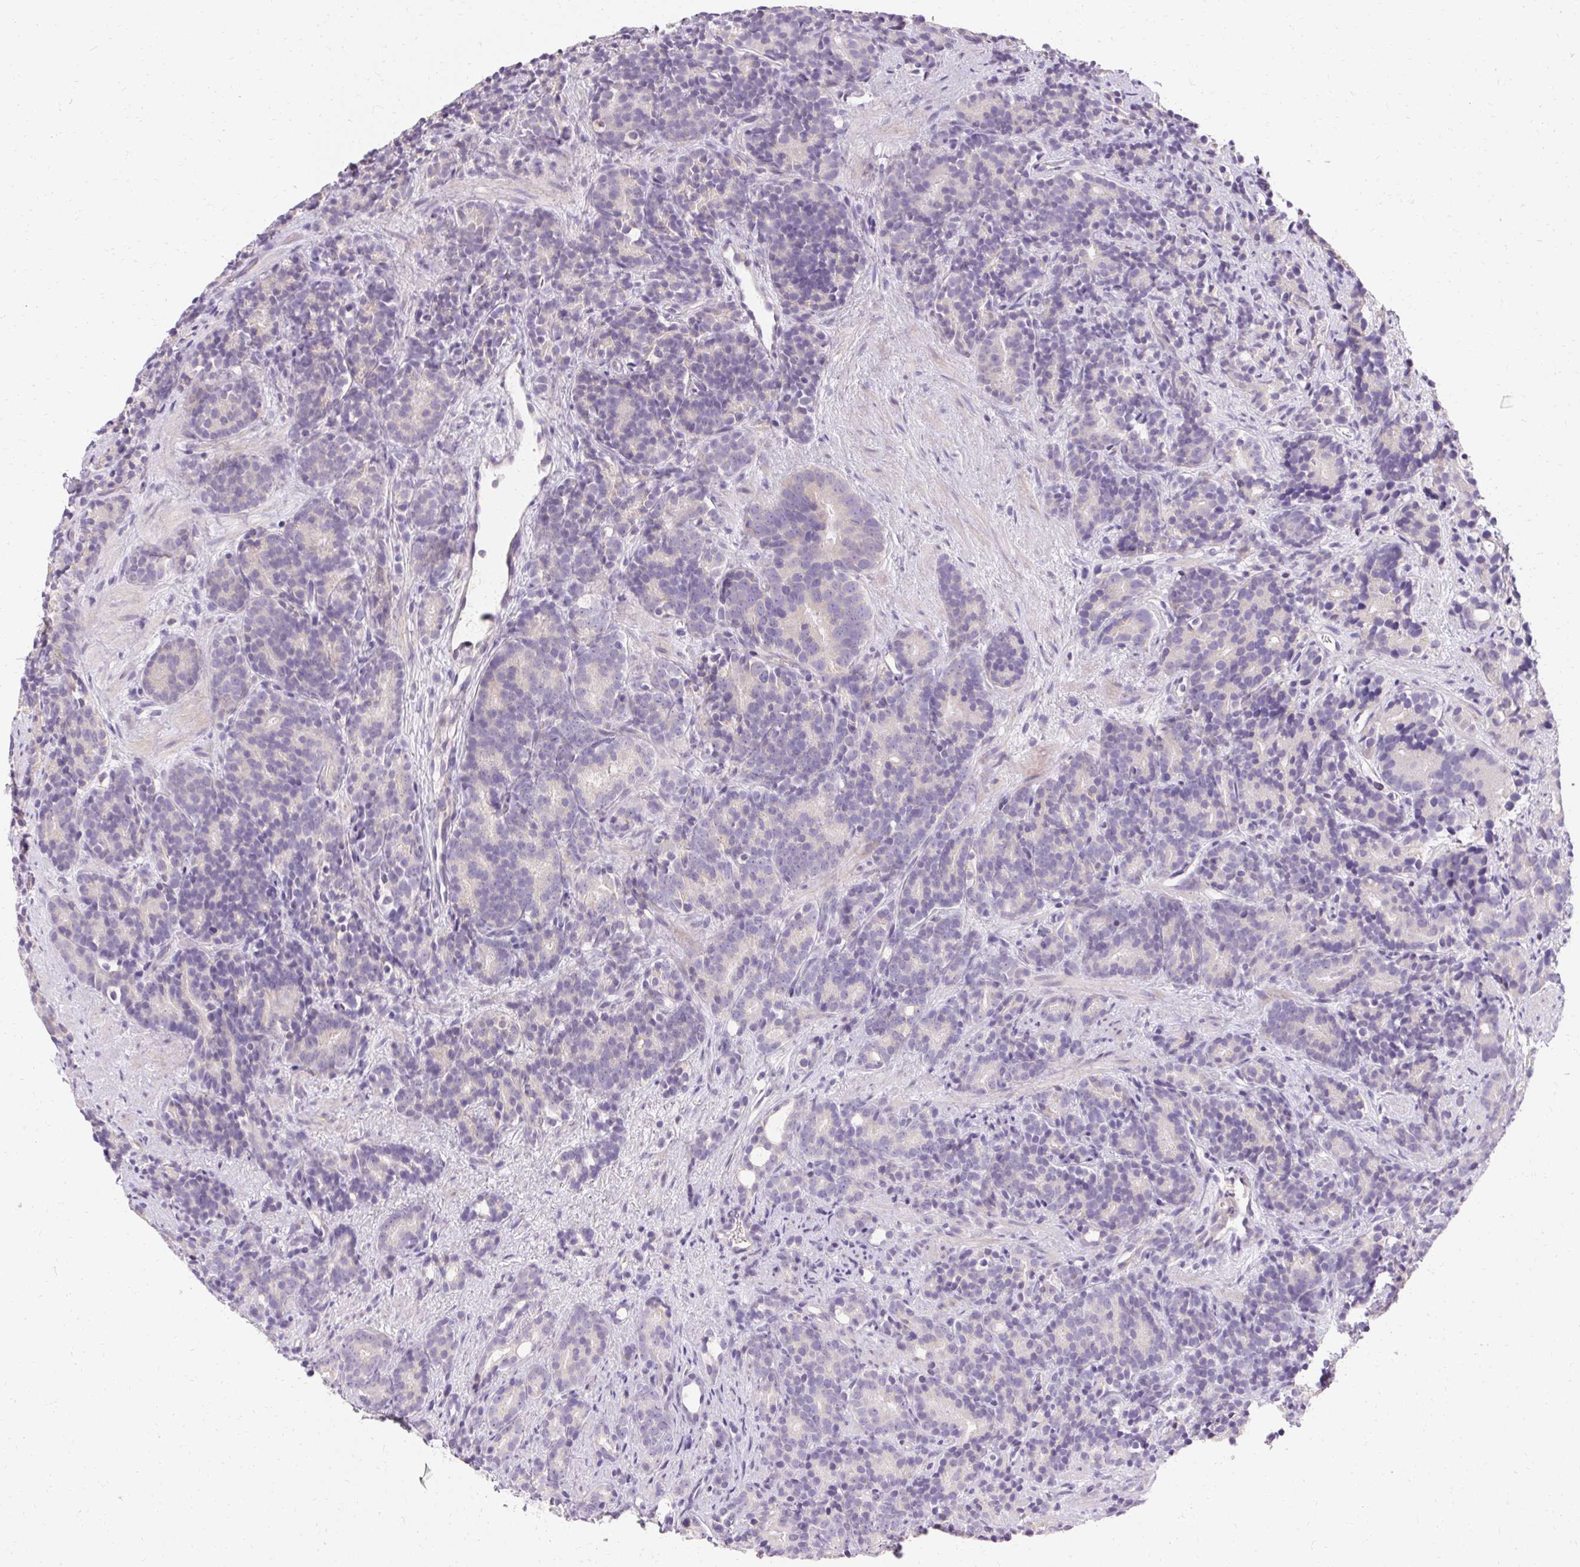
{"staining": {"intensity": "negative", "quantity": "none", "location": "none"}, "tissue": "prostate cancer", "cell_type": "Tumor cells", "image_type": "cancer", "snomed": [{"axis": "morphology", "description": "Adenocarcinoma, High grade"}, {"axis": "topography", "description": "Prostate"}], "caption": "IHC photomicrograph of neoplastic tissue: human prostate cancer stained with DAB demonstrates no significant protein staining in tumor cells.", "gene": "TRIP13", "patient": {"sex": "male", "age": 84}}